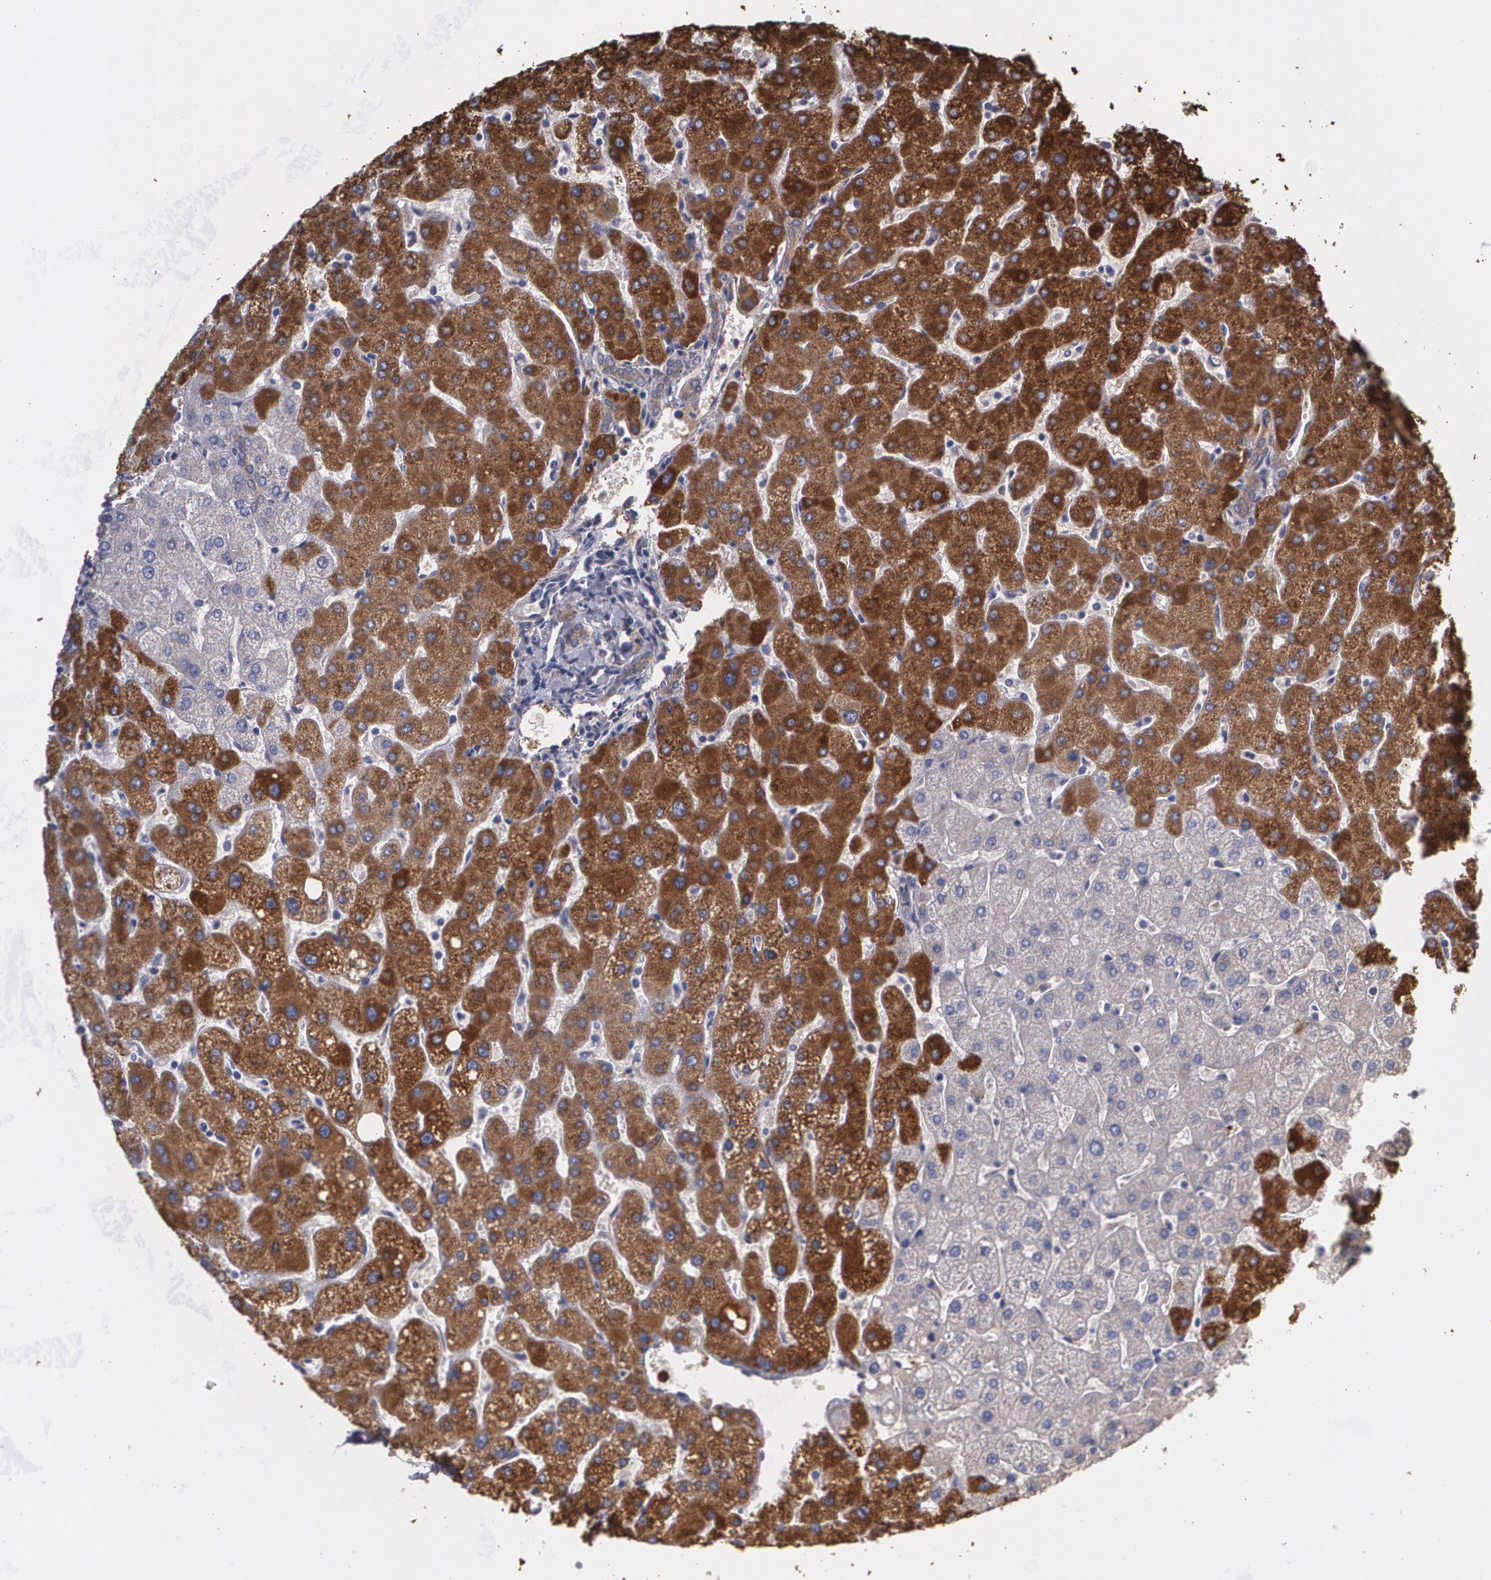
{"staining": {"intensity": "weak", "quantity": ">75%", "location": "cytoplasmic/membranous"}, "tissue": "liver", "cell_type": "Cholangiocytes", "image_type": "normal", "snomed": [{"axis": "morphology", "description": "Normal tissue, NOS"}, {"axis": "topography", "description": "Liver"}], "caption": "The photomicrograph reveals immunohistochemical staining of normal liver. There is weak cytoplasmic/membranous positivity is identified in about >75% of cholangiocytes. (IHC, brightfield microscopy, high magnification).", "gene": "PON1", "patient": {"sex": "male", "age": 67}}